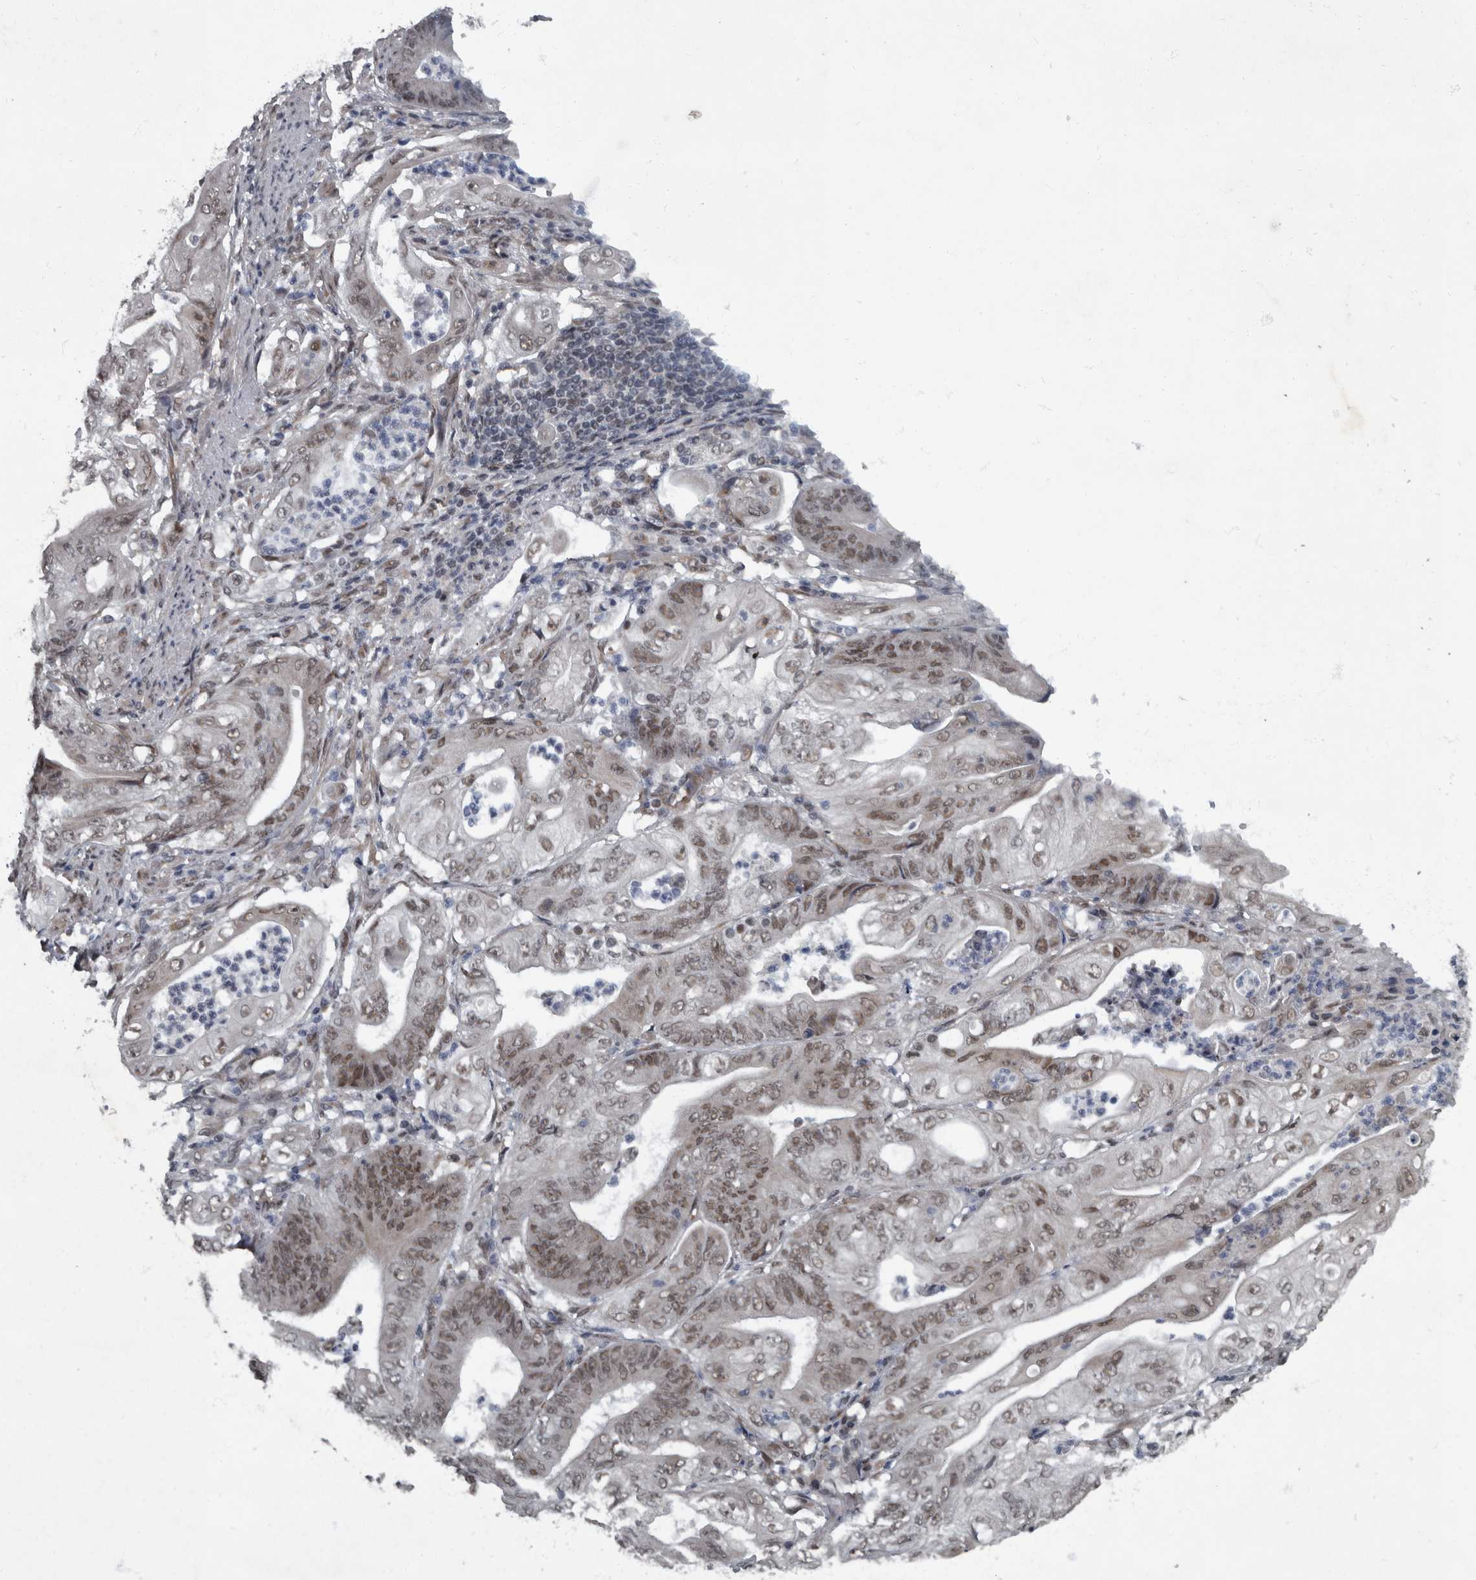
{"staining": {"intensity": "moderate", "quantity": ">75%", "location": "nuclear"}, "tissue": "stomach cancer", "cell_type": "Tumor cells", "image_type": "cancer", "snomed": [{"axis": "morphology", "description": "Adenocarcinoma, NOS"}, {"axis": "topography", "description": "Stomach"}], "caption": "Immunohistochemistry (IHC) histopathology image of human stomach adenocarcinoma stained for a protein (brown), which shows medium levels of moderate nuclear positivity in about >75% of tumor cells.", "gene": "WDR33", "patient": {"sex": "female", "age": 73}}